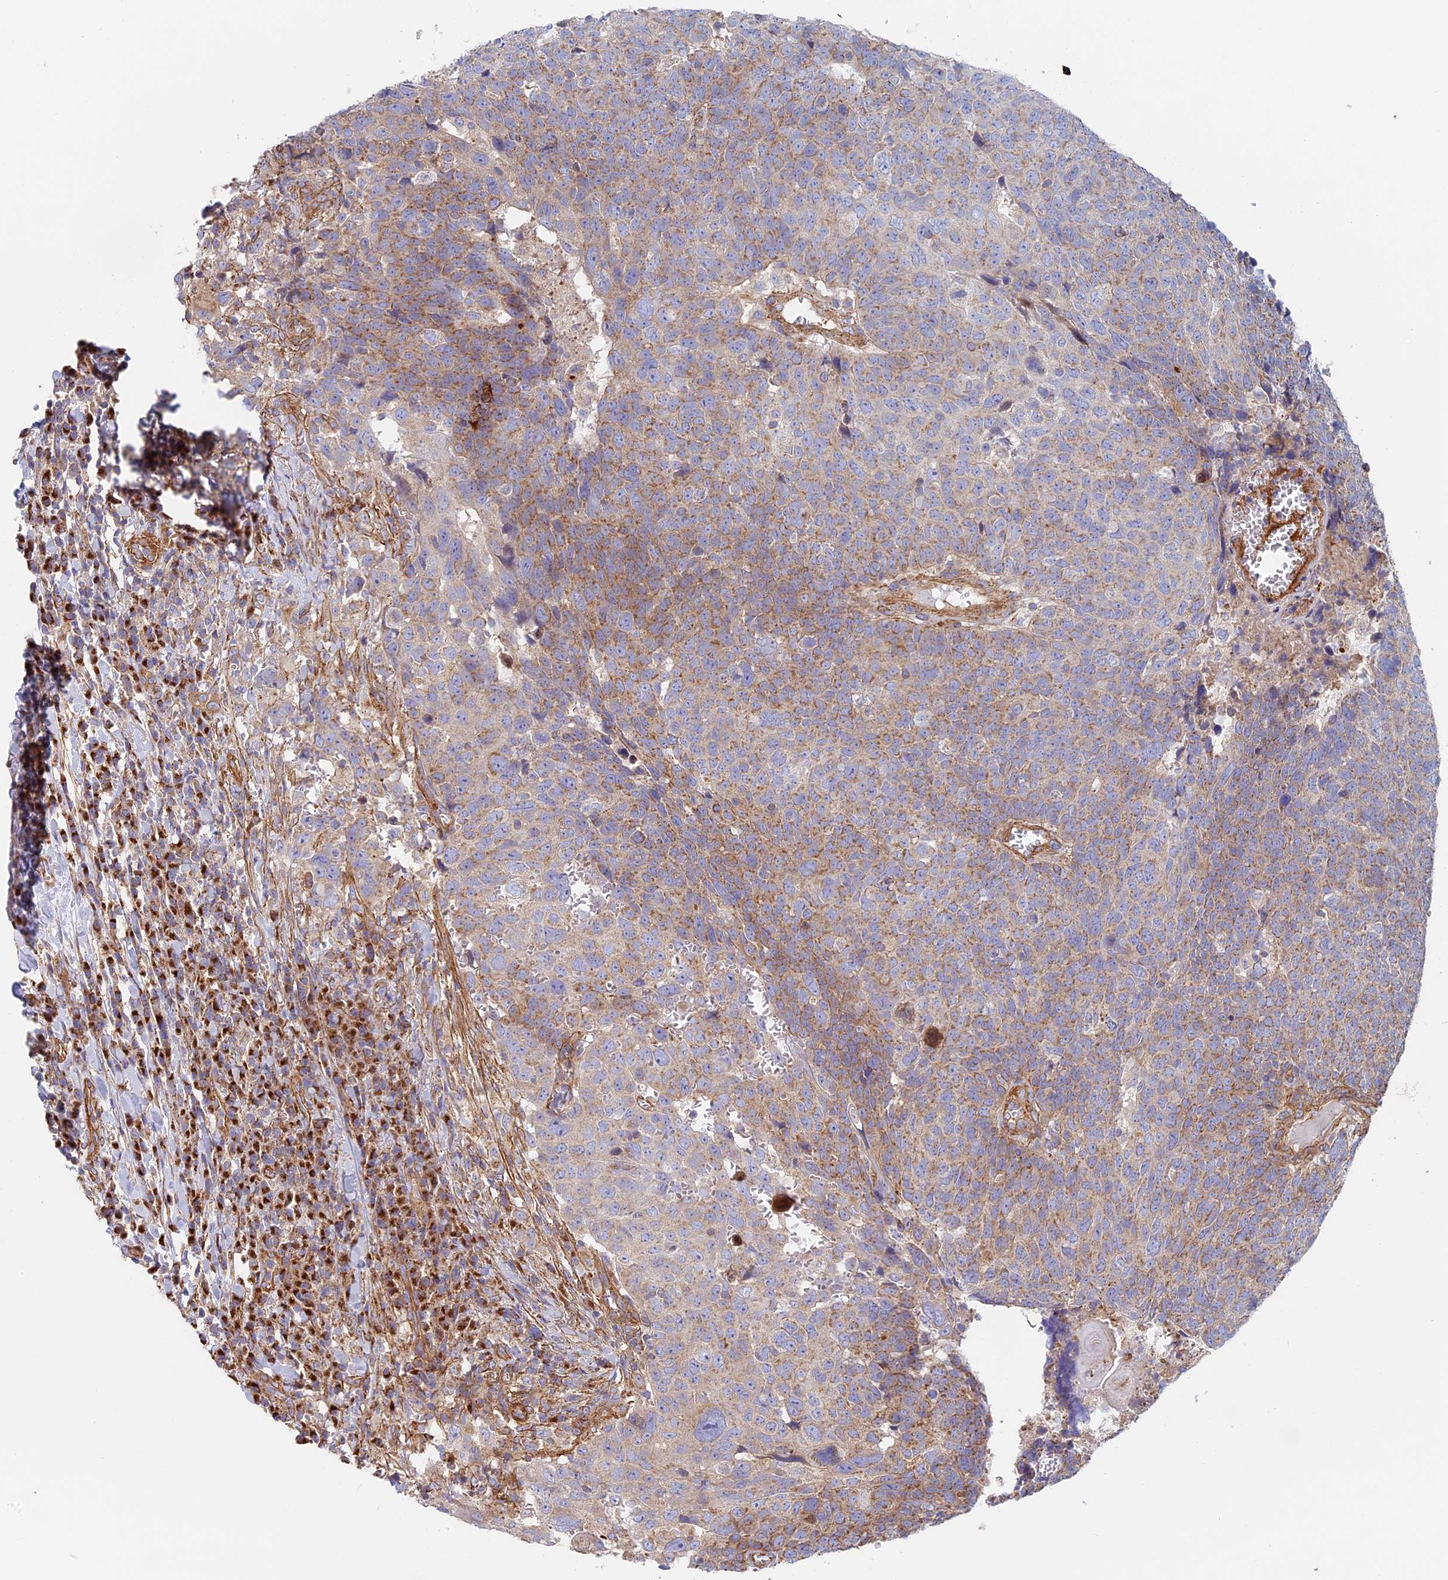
{"staining": {"intensity": "moderate", "quantity": "25%-75%", "location": "cytoplasmic/membranous"}, "tissue": "head and neck cancer", "cell_type": "Tumor cells", "image_type": "cancer", "snomed": [{"axis": "morphology", "description": "Squamous cell carcinoma, NOS"}, {"axis": "topography", "description": "Head-Neck"}], "caption": "About 25%-75% of tumor cells in head and neck cancer show moderate cytoplasmic/membranous protein positivity as visualized by brown immunohistochemical staining.", "gene": "DDA1", "patient": {"sex": "male", "age": 66}}